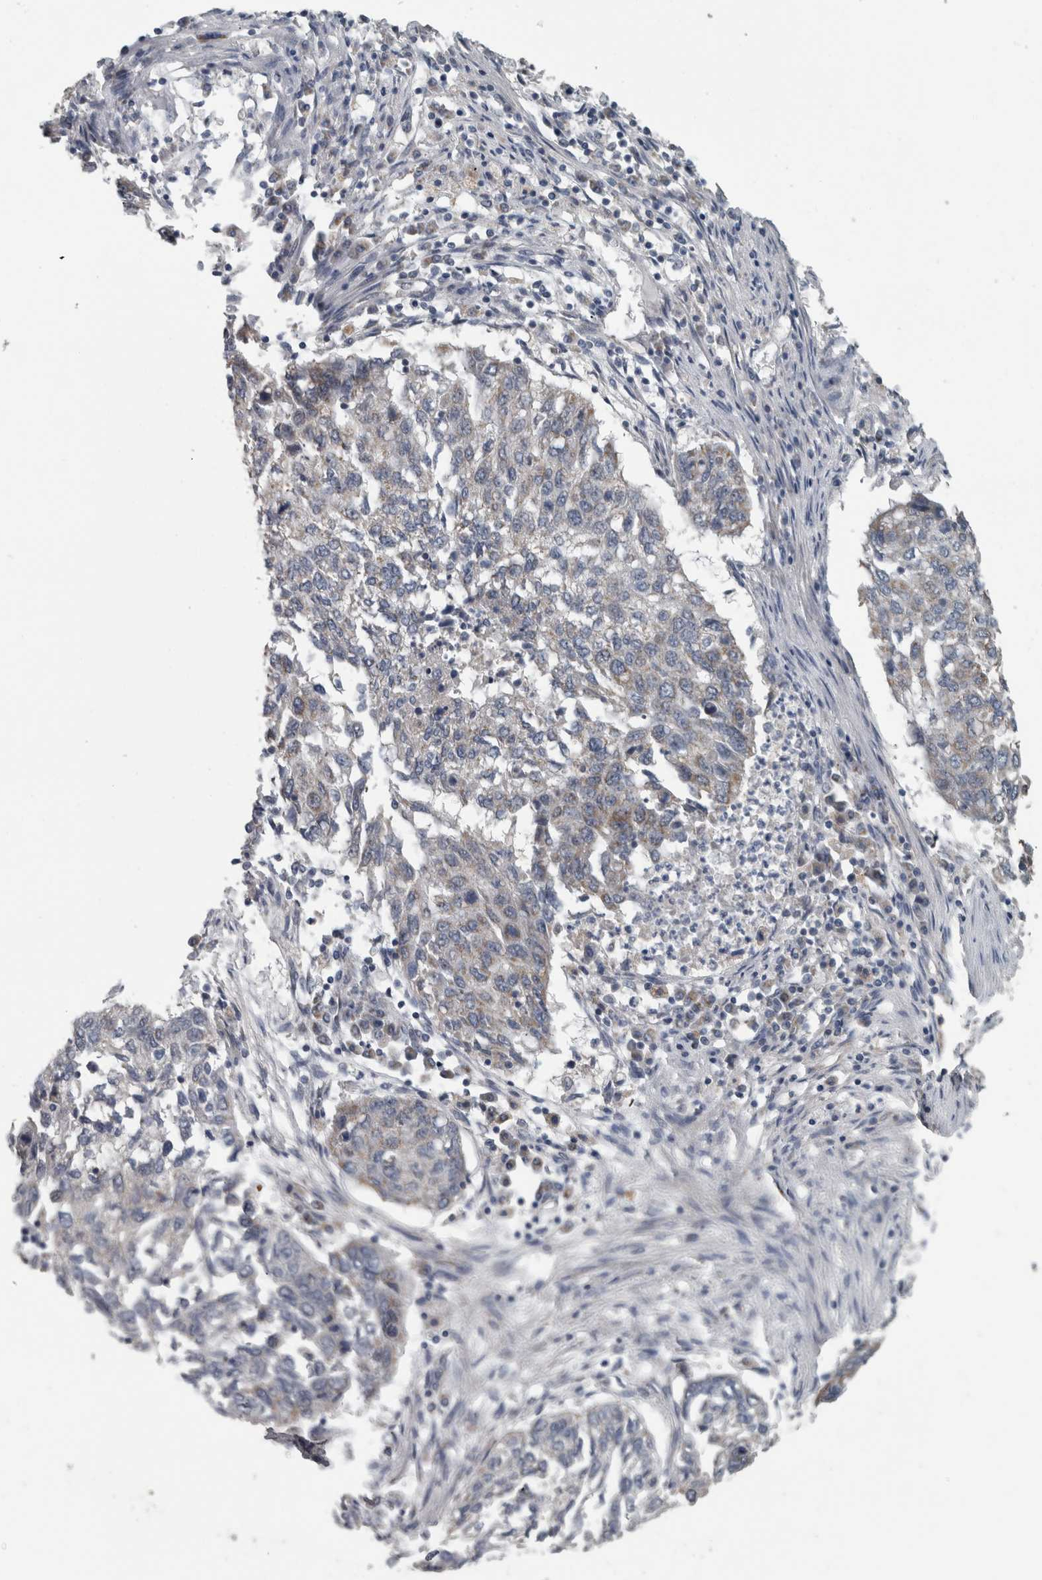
{"staining": {"intensity": "weak", "quantity": "<25%", "location": "cytoplasmic/membranous"}, "tissue": "lung cancer", "cell_type": "Tumor cells", "image_type": "cancer", "snomed": [{"axis": "morphology", "description": "Squamous cell carcinoma, NOS"}, {"axis": "topography", "description": "Lung"}], "caption": "Immunohistochemistry (IHC) of lung squamous cell carcinoma demonstrates no staining in tumor cells.", "gene": "ARMC1", "patient": {"sex": "female", "age": 63}}